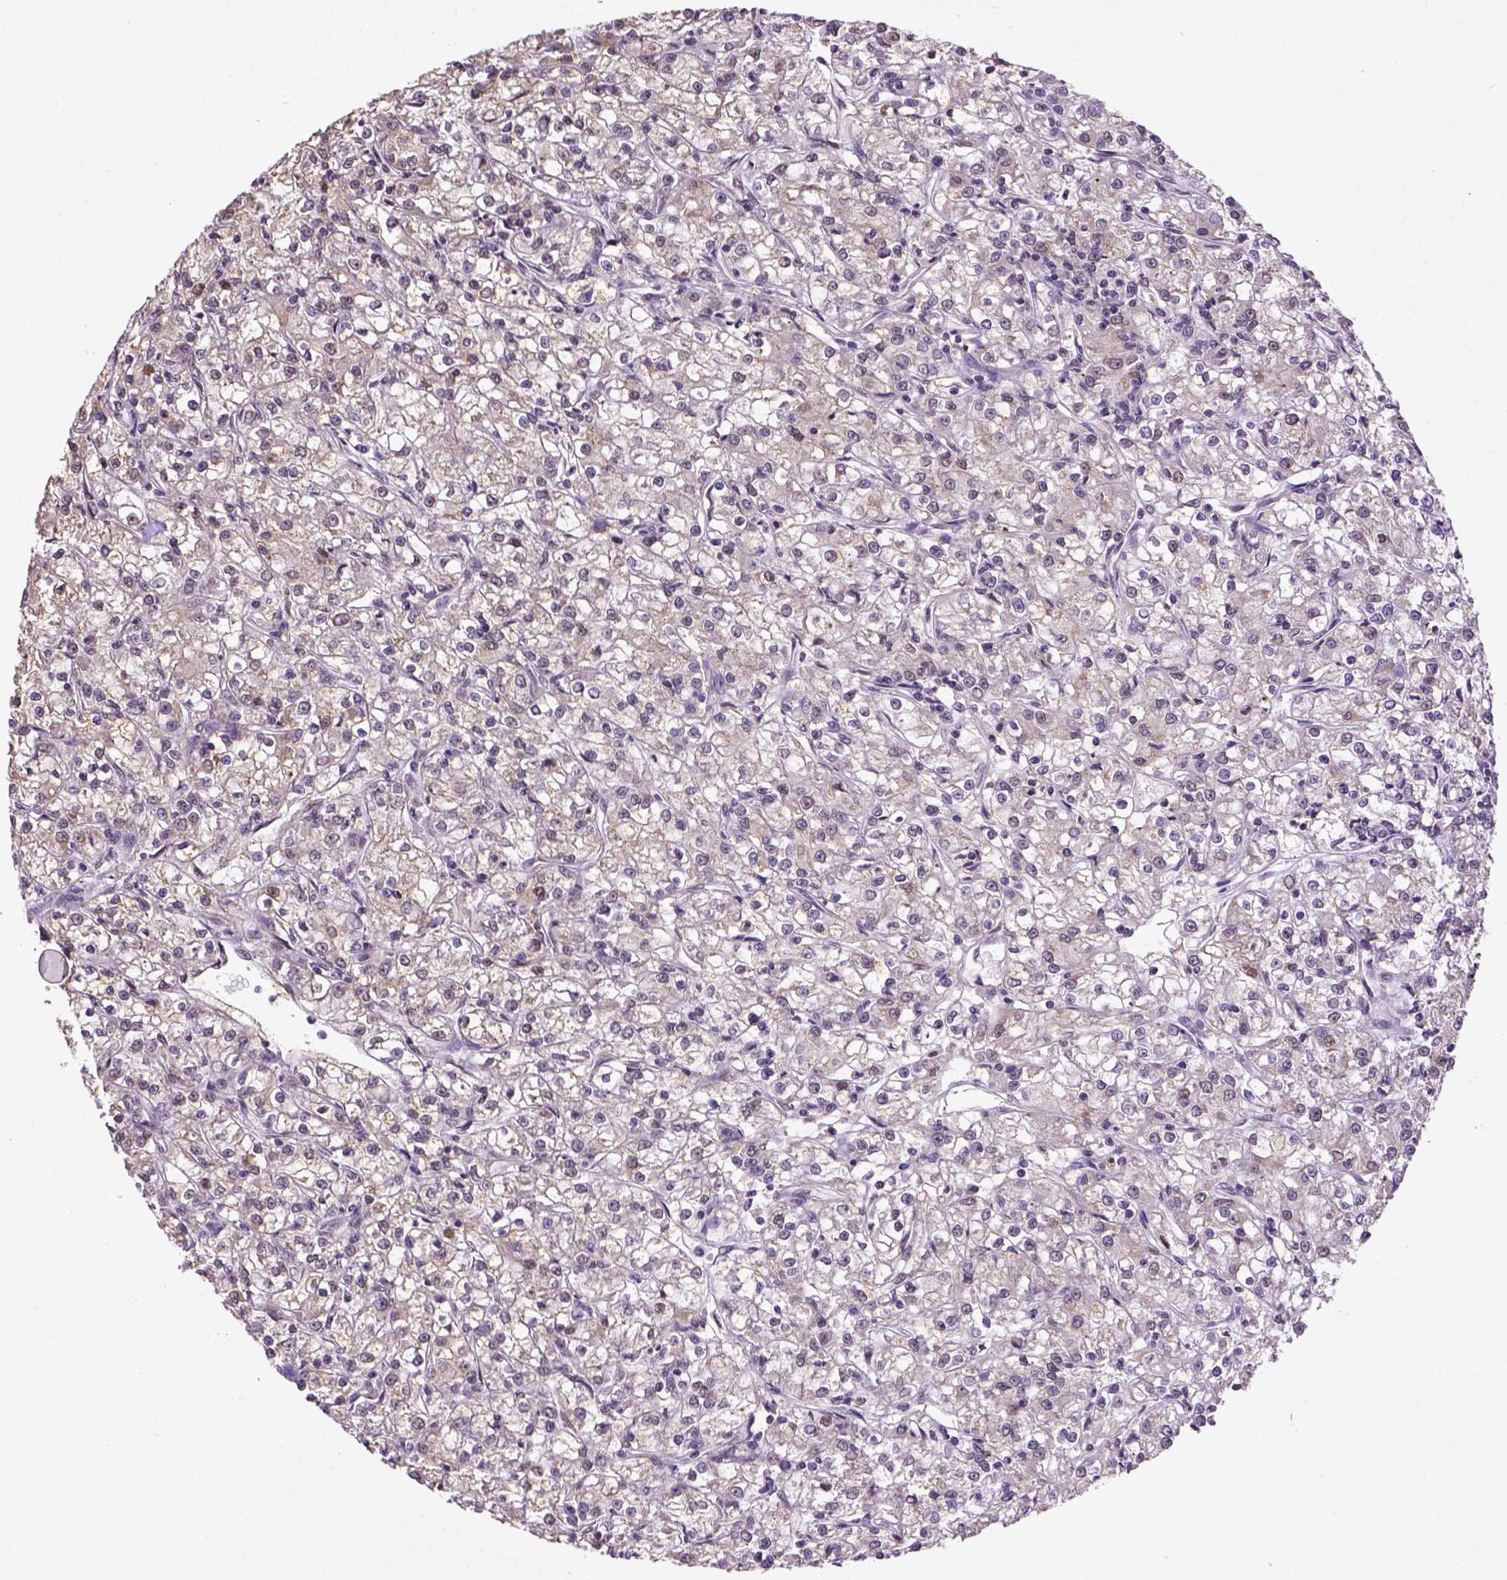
{"staining": {"intensity": "weak", "quantity": "25%-75%", "location": "cytoplasmic/membranous"}, "tissue": "renal cancer", "cell_type": "Tumor cells", "image_type": "cancer", "snomed": [{"axis": "morphology", "description": "Adenocarcinoma, NOS"}, {"axis": "topography", "description": "Kidney"}], "caption": "DAB (3,3'-diaminobenzidine) immunohistochemical staining of human renal cancer displays weak cytoplasmic/membranous protein expression in about 25%-75% of tumor cells. (IHC, brightfield microscopy, high magnification).", "gene": "WDR17", "patient": {"sex": "female", "age": 59}}